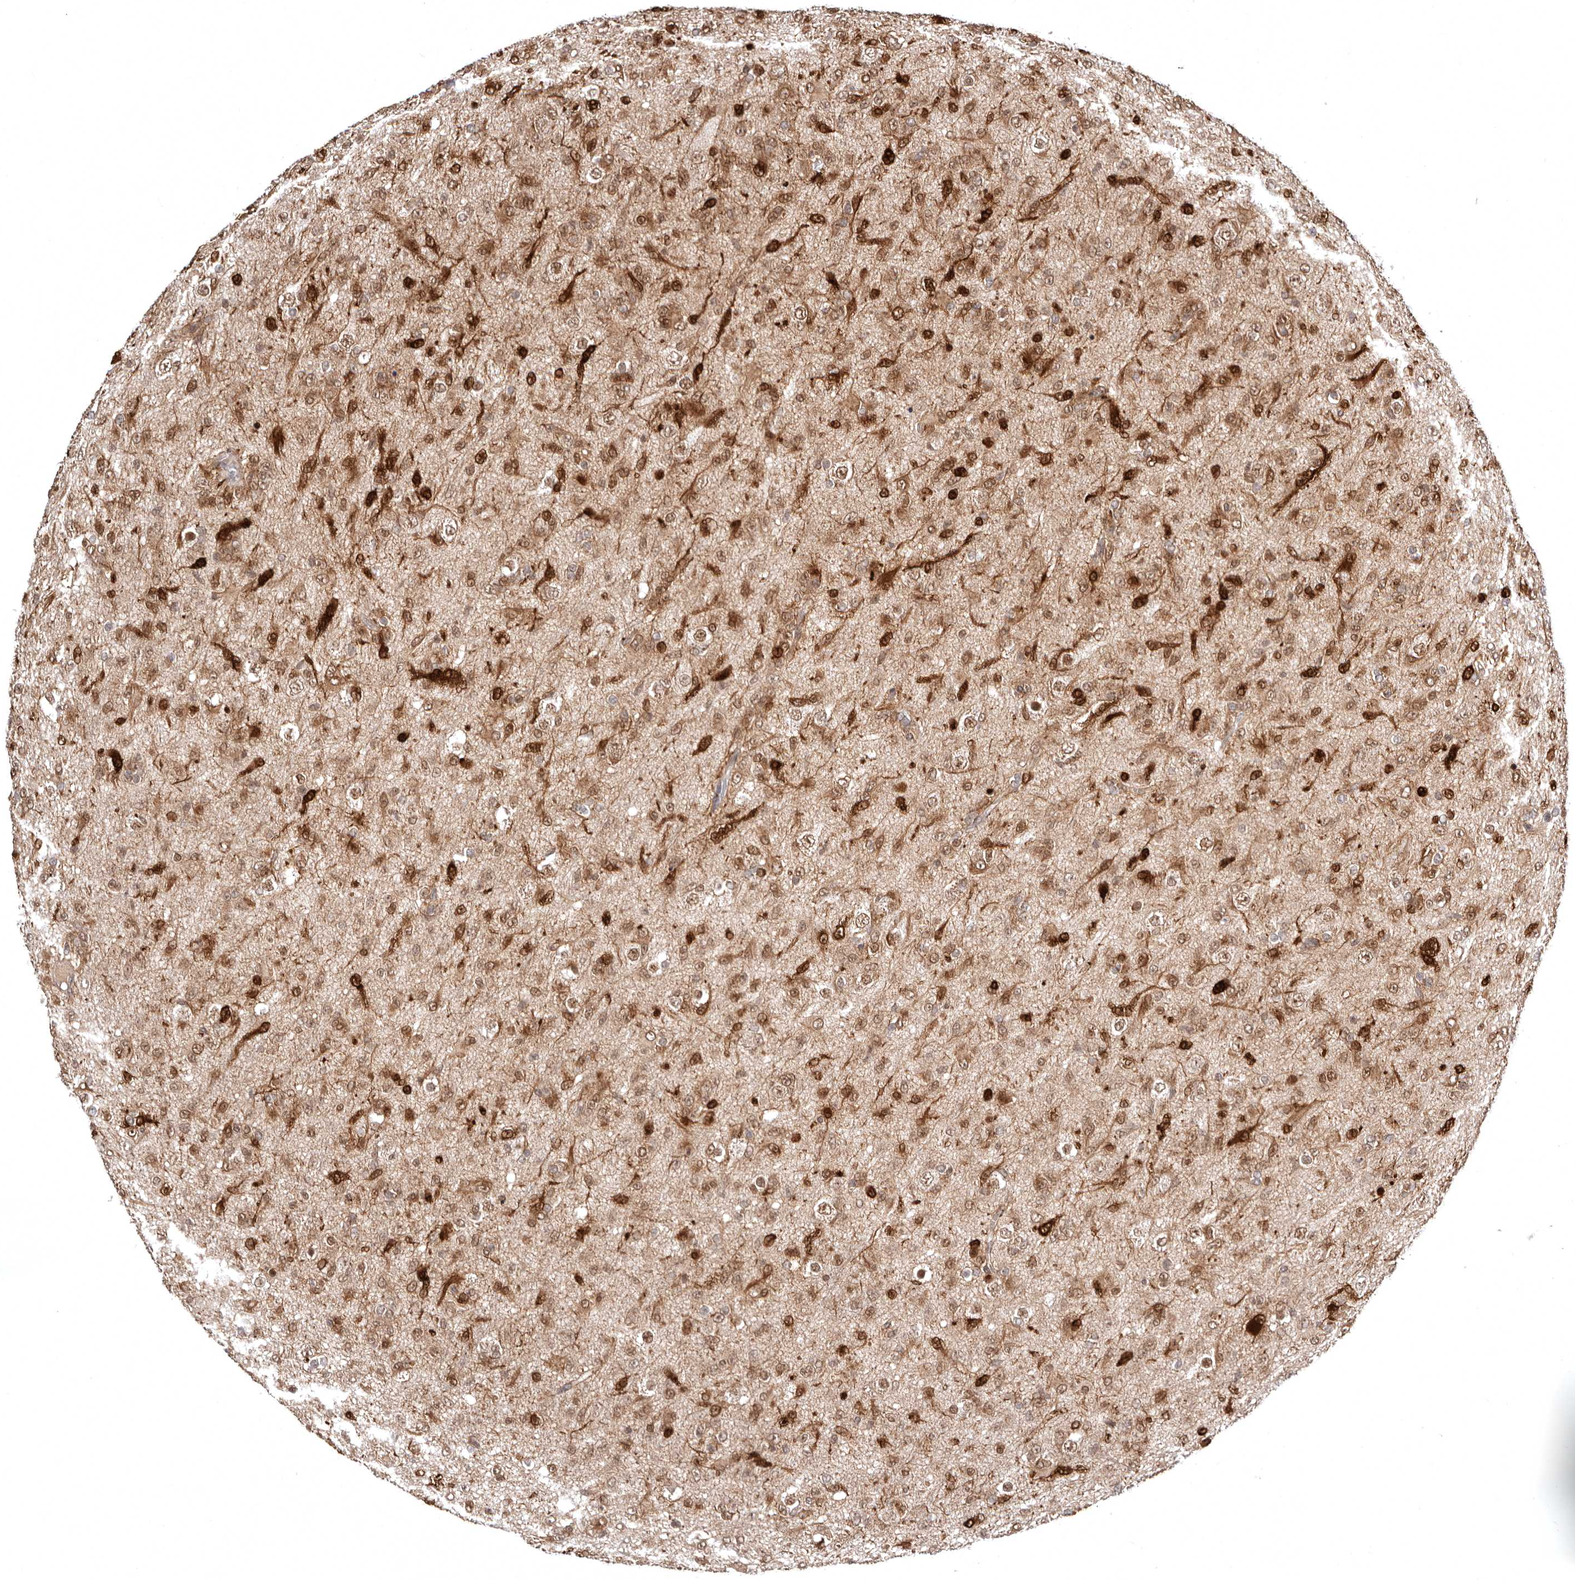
{"staining": {"intensity": "moderate", "quantity": ">75%", "location": "cytoplasmic/membranous,nuclear"}, "tissue": "glioma", "cell_type": "Tumor cells", "image_type": "cancer", "snomed": [{"axis": "morphology", "description": "Glioma, malignant, Low grade"}, {"axis": "topography", "description": "Brain"}], "caption": "DAB (3,3'-diaminobenzidine) immunohistochemical staining of human glioma reveals moderate cytoplasmic/membranous and nuclear protein staining in approximately >75% of tumor cells.", "gene": "MED8", "patient": {"sex": "male", "age": 65}}